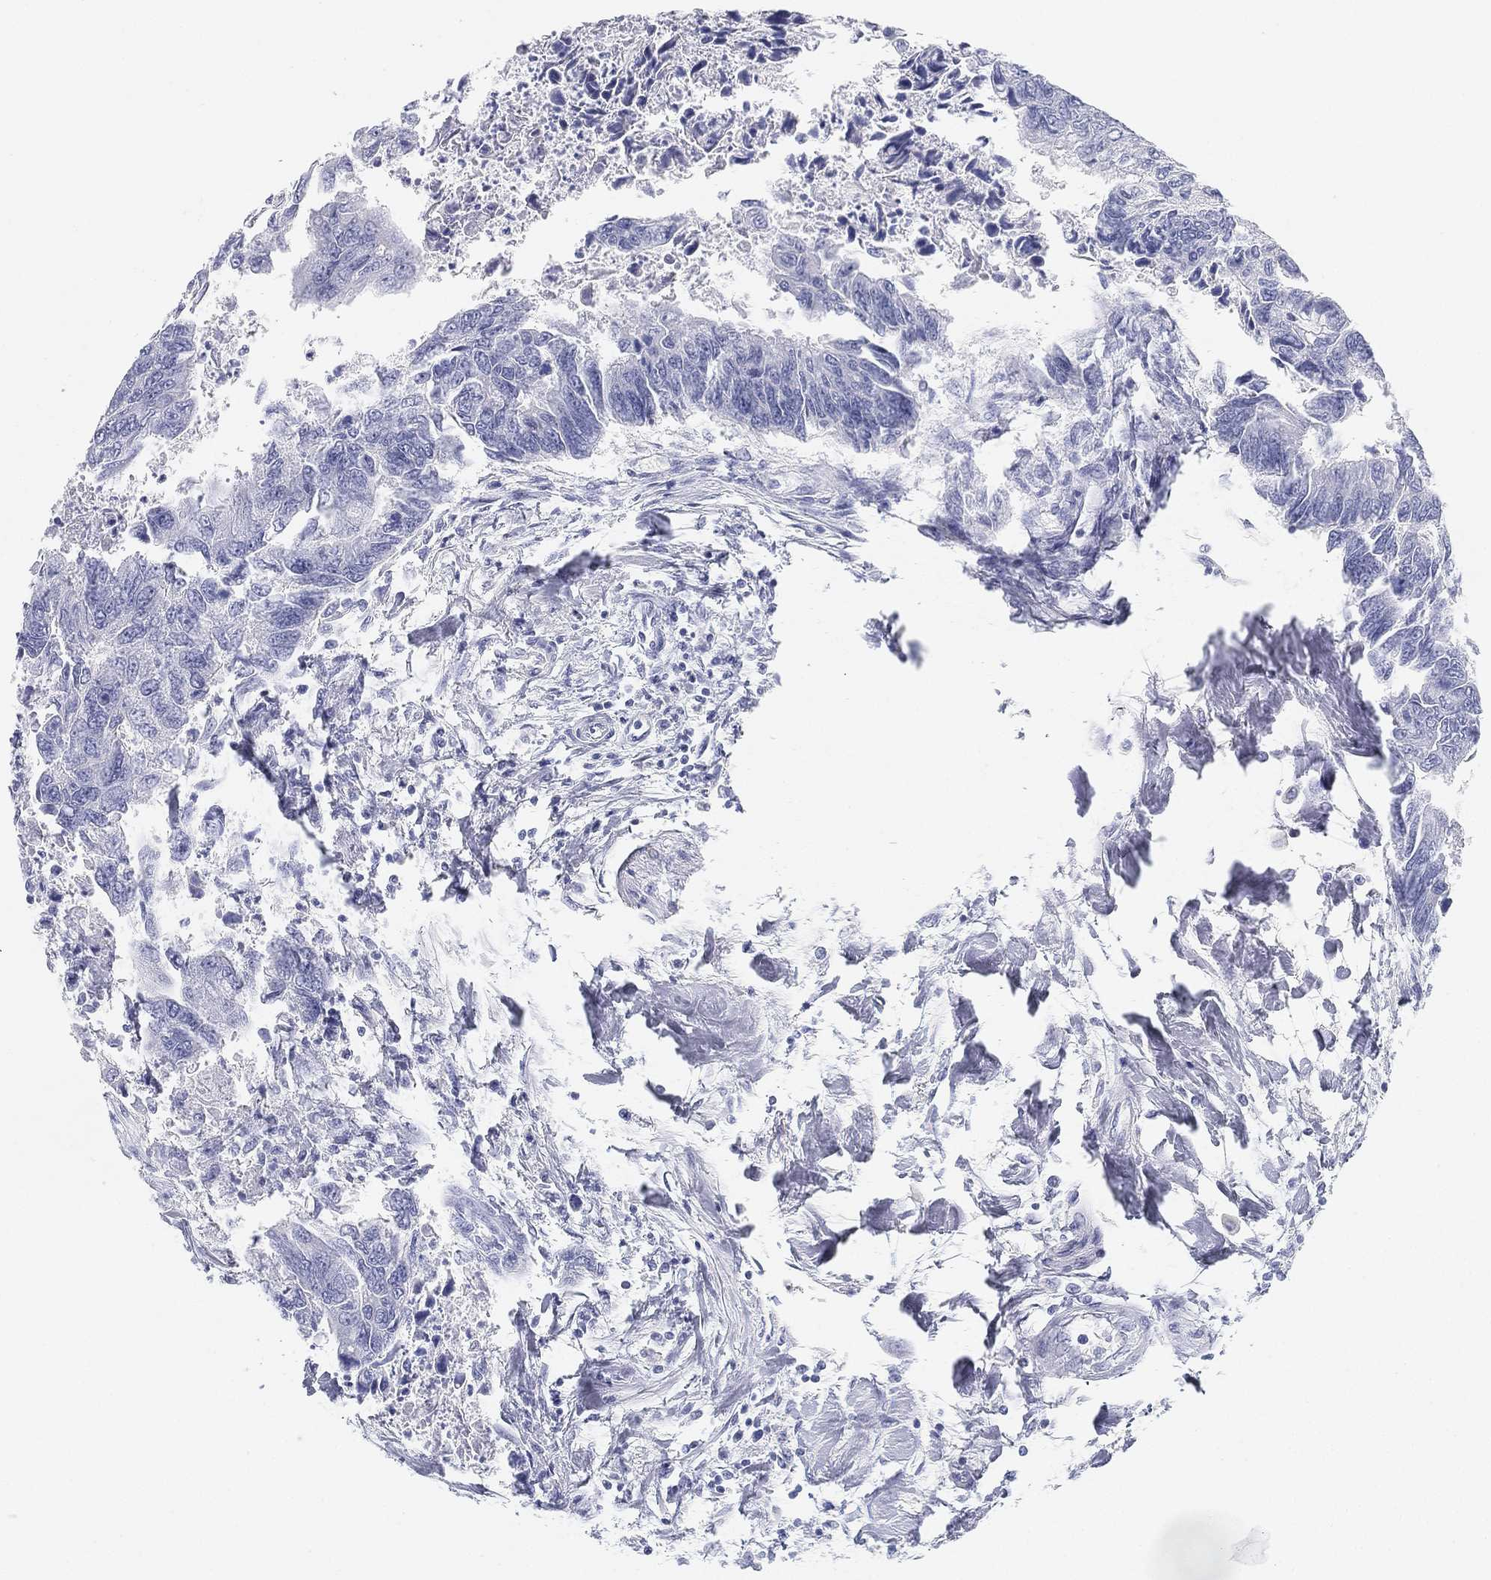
{"staining": {"intensity": "negative", "quantity": "none", "location": "none"}, "tissue": "colorectal cancer", "cell_type": "Tumor cells", "image_type": "cancer", "snomed": [{"axis": "morphology", "description": "Adenocarcinoma, NOS"}, {"axis": "topography", "description": "Colon"}], "caption": "This is an IHC micrograph of colorectal cancer. There is no expression in tumor cells.", "gene": "GPR61", "patient": {"sex": "female", "age": 65}}